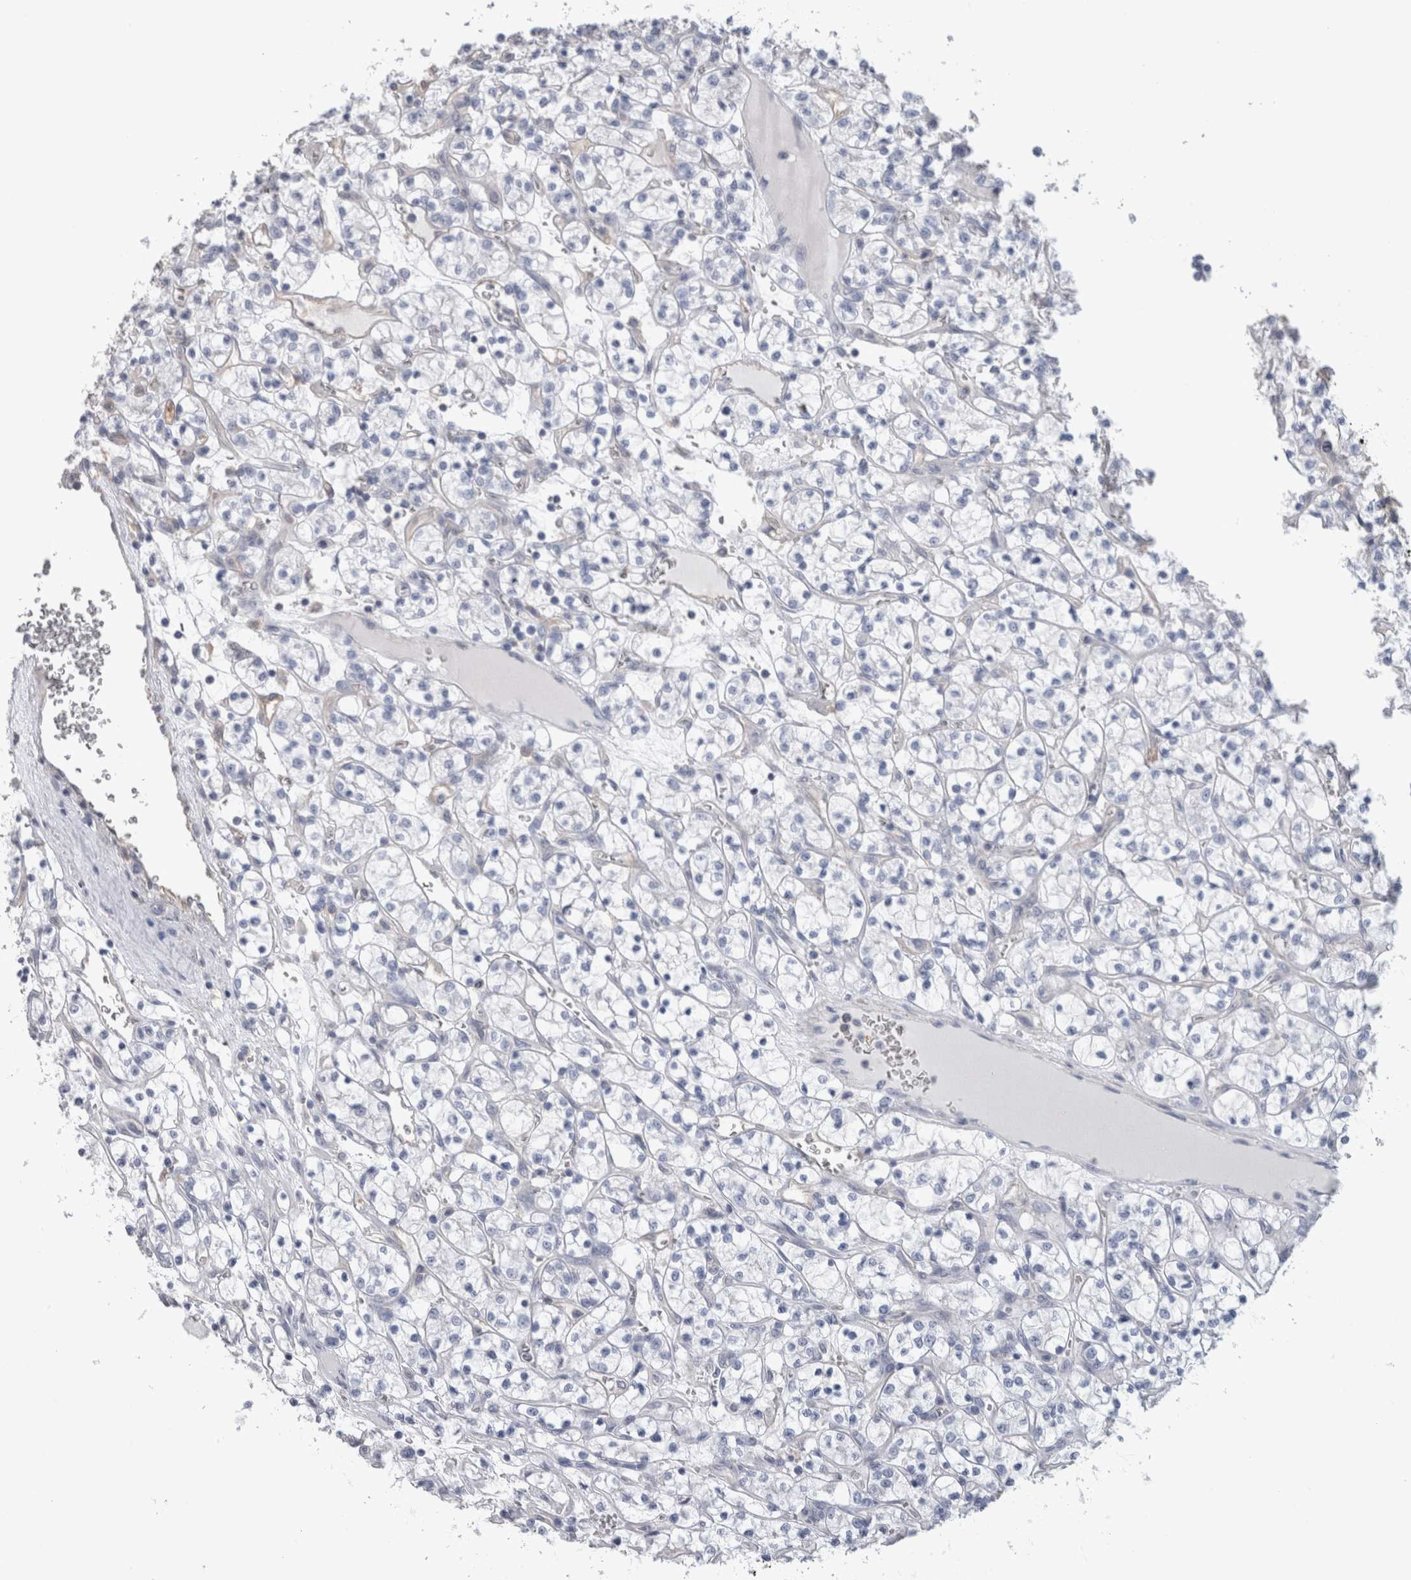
{"staining": {"intensity": "negative", "quantity": "none", "location": "none"}, "tissue": "renal cancer", "cell_type": "Tumor cells", "image_type": "cancer", "snomed": [{"axis": "morphology", "description": "Adenocarcinoma, NOS"}, {"axis": "topography", "description": "Kidney"}], "caption": "DAB immunohistochemical staining of human renal cancer (adenocarcinoma) displays no significant expression in tumor cells.", "gene": "SCRN1", "patient": {"sex": "female", "age": 69}}